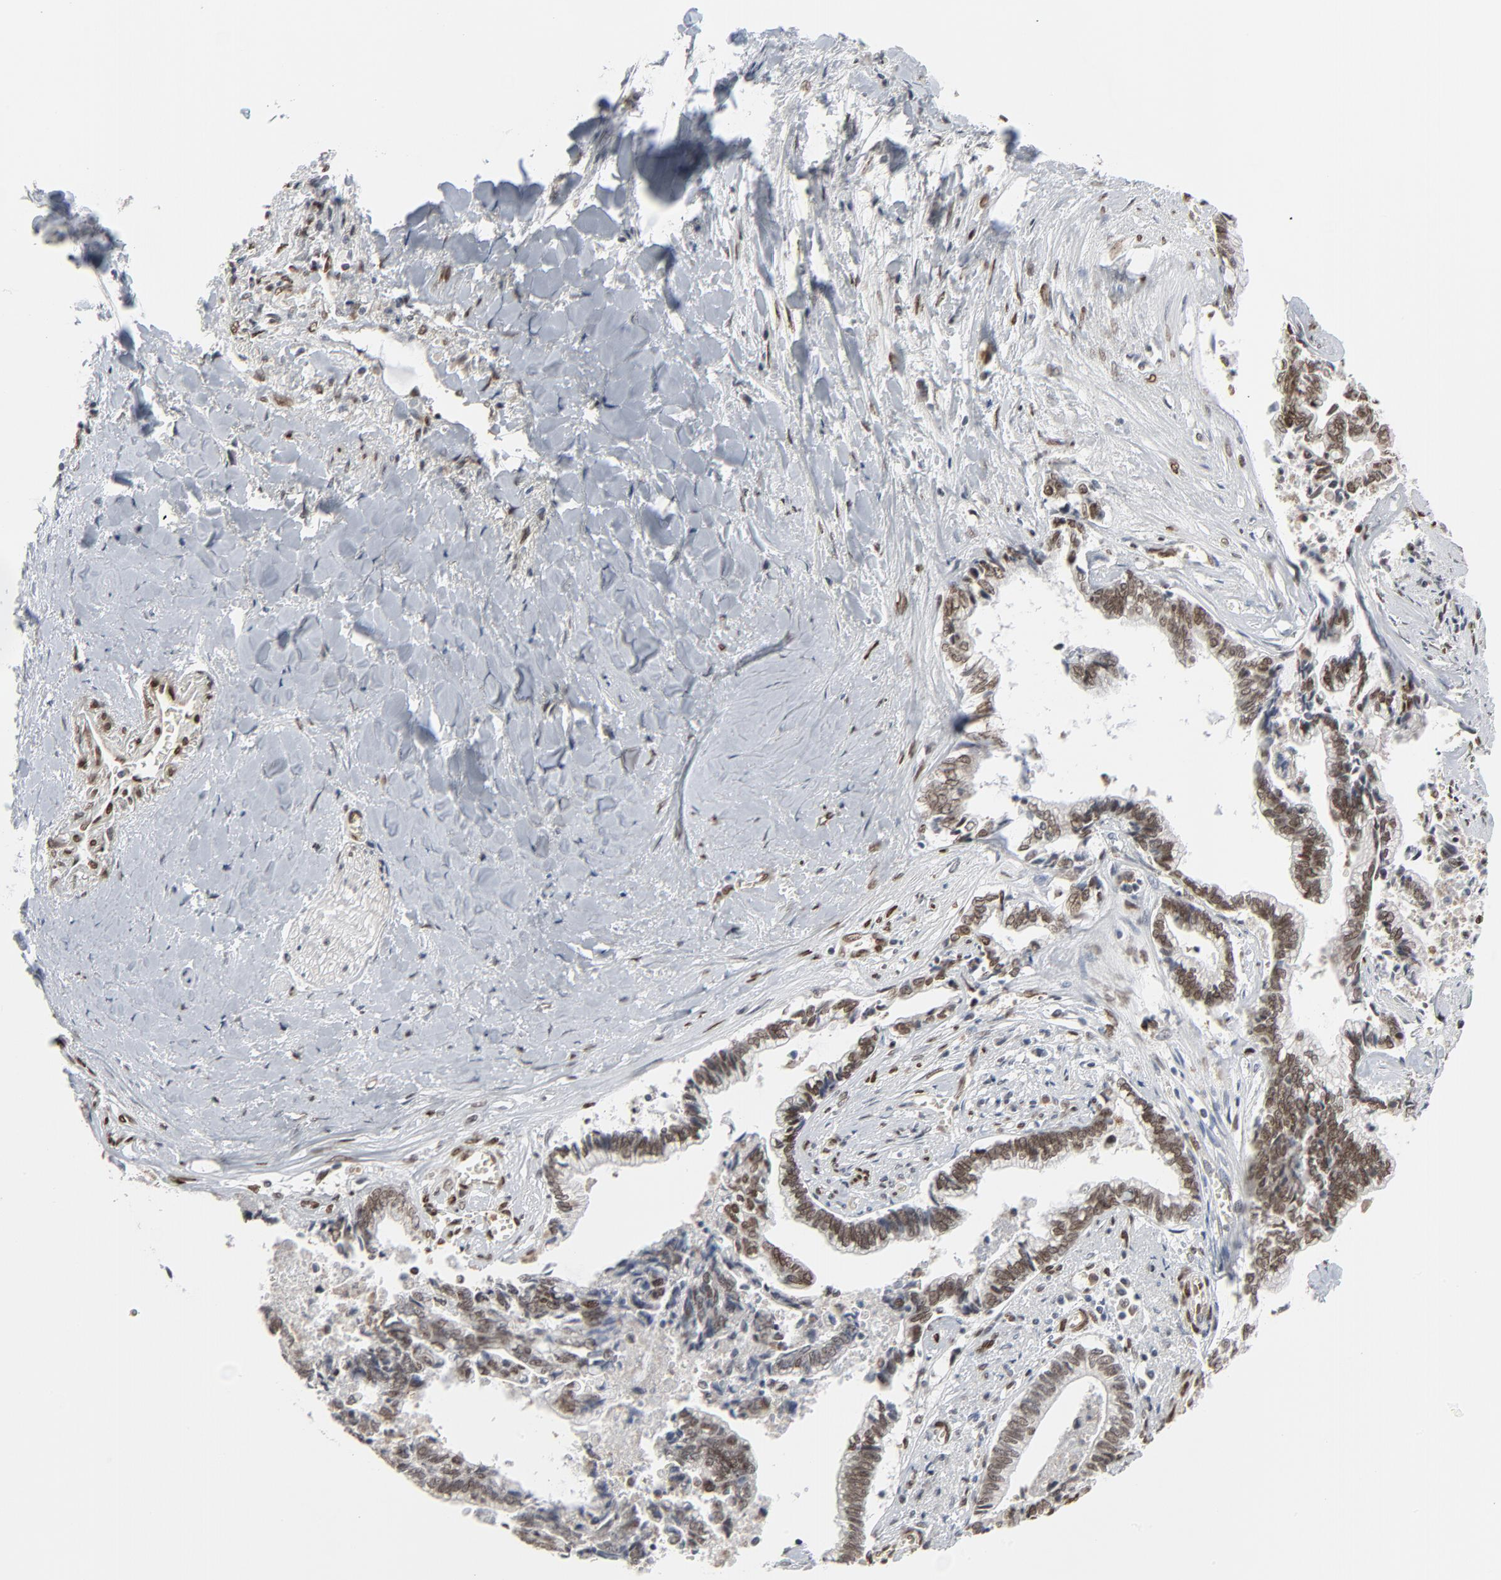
{"staining": {"intensity": "moderate", "quantity": ">75%", "location": "nuclear"}, "tissue": "liver cancer", "cell_type": "Tumor cells", "image_type": "cancer", "snomed": [{"axis": "morphology", "description": "Cholangiocarcinoma"}, {"axis": "topography", "description": "Liver"}], "caption": "A brown stain highlights moderate nuclear staining of a protein in human cholangiocarcinoma (liver) tumor cells. (IHC, brightfield microscopy, high magnification).", "gene": "CUX1", "patient": {"sex": "male", "age": 57}}